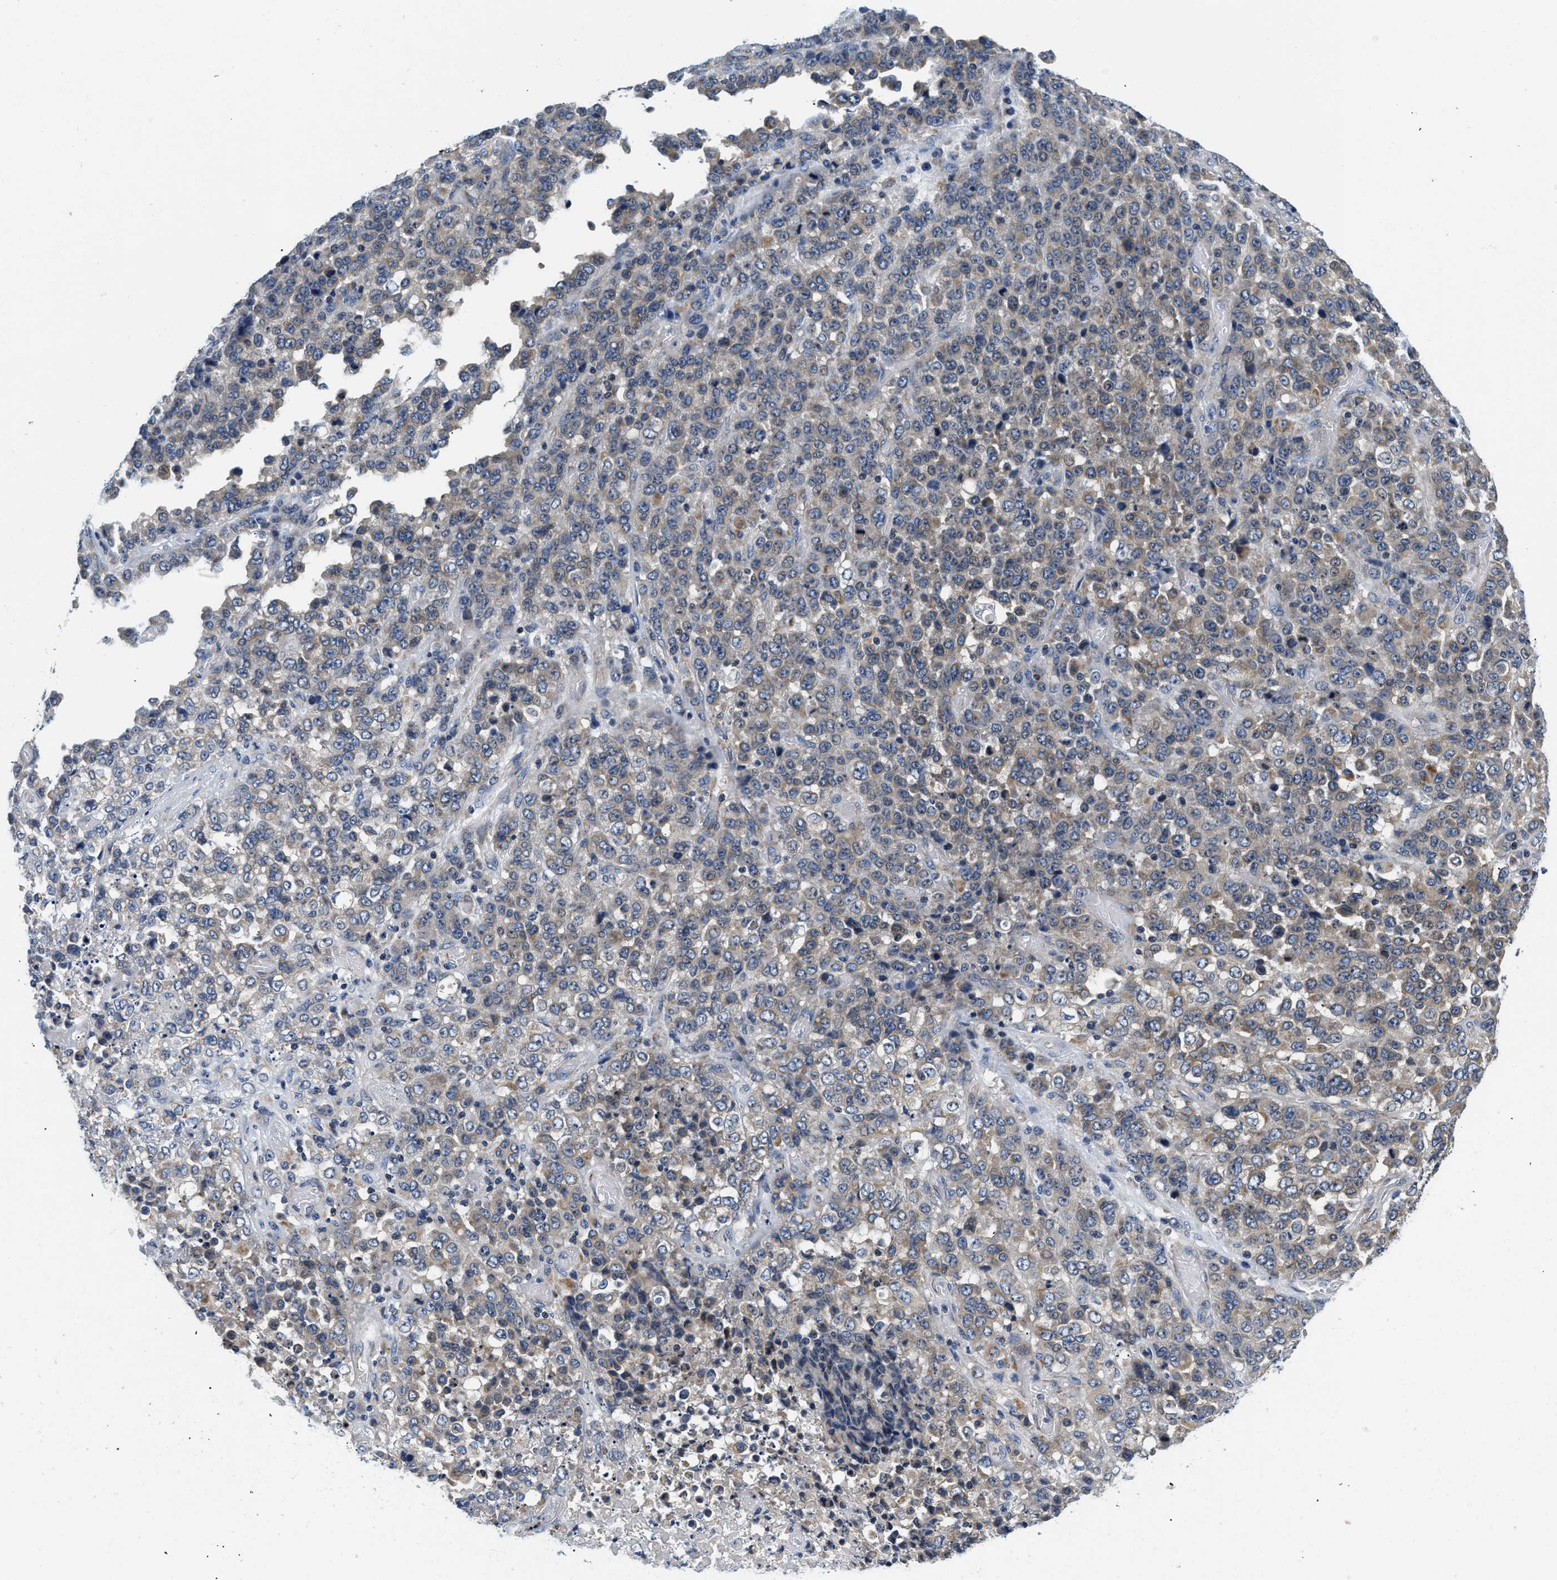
{"staining": {"intensity": "negative", "quantity": "none", "location": "none"}, "tissue": "stomach cancer", "cell_type": "Tumor cells", "image_type": "cancer", "snomed": [{"axis": "morphology", "description": "Adenocarcinoma, NOS"}, {"axis": "topography", "description": "Stomach"}], "caption": "Immunohistochemical staining of human stomach cancer demonstrates no significant expression in tumor cells. (Brightfield microscopy of DAB immunohistochemistry (IHC) at high magnification).", "gene": "PDP1", "patient": {"sex": "female", "age": 73}}